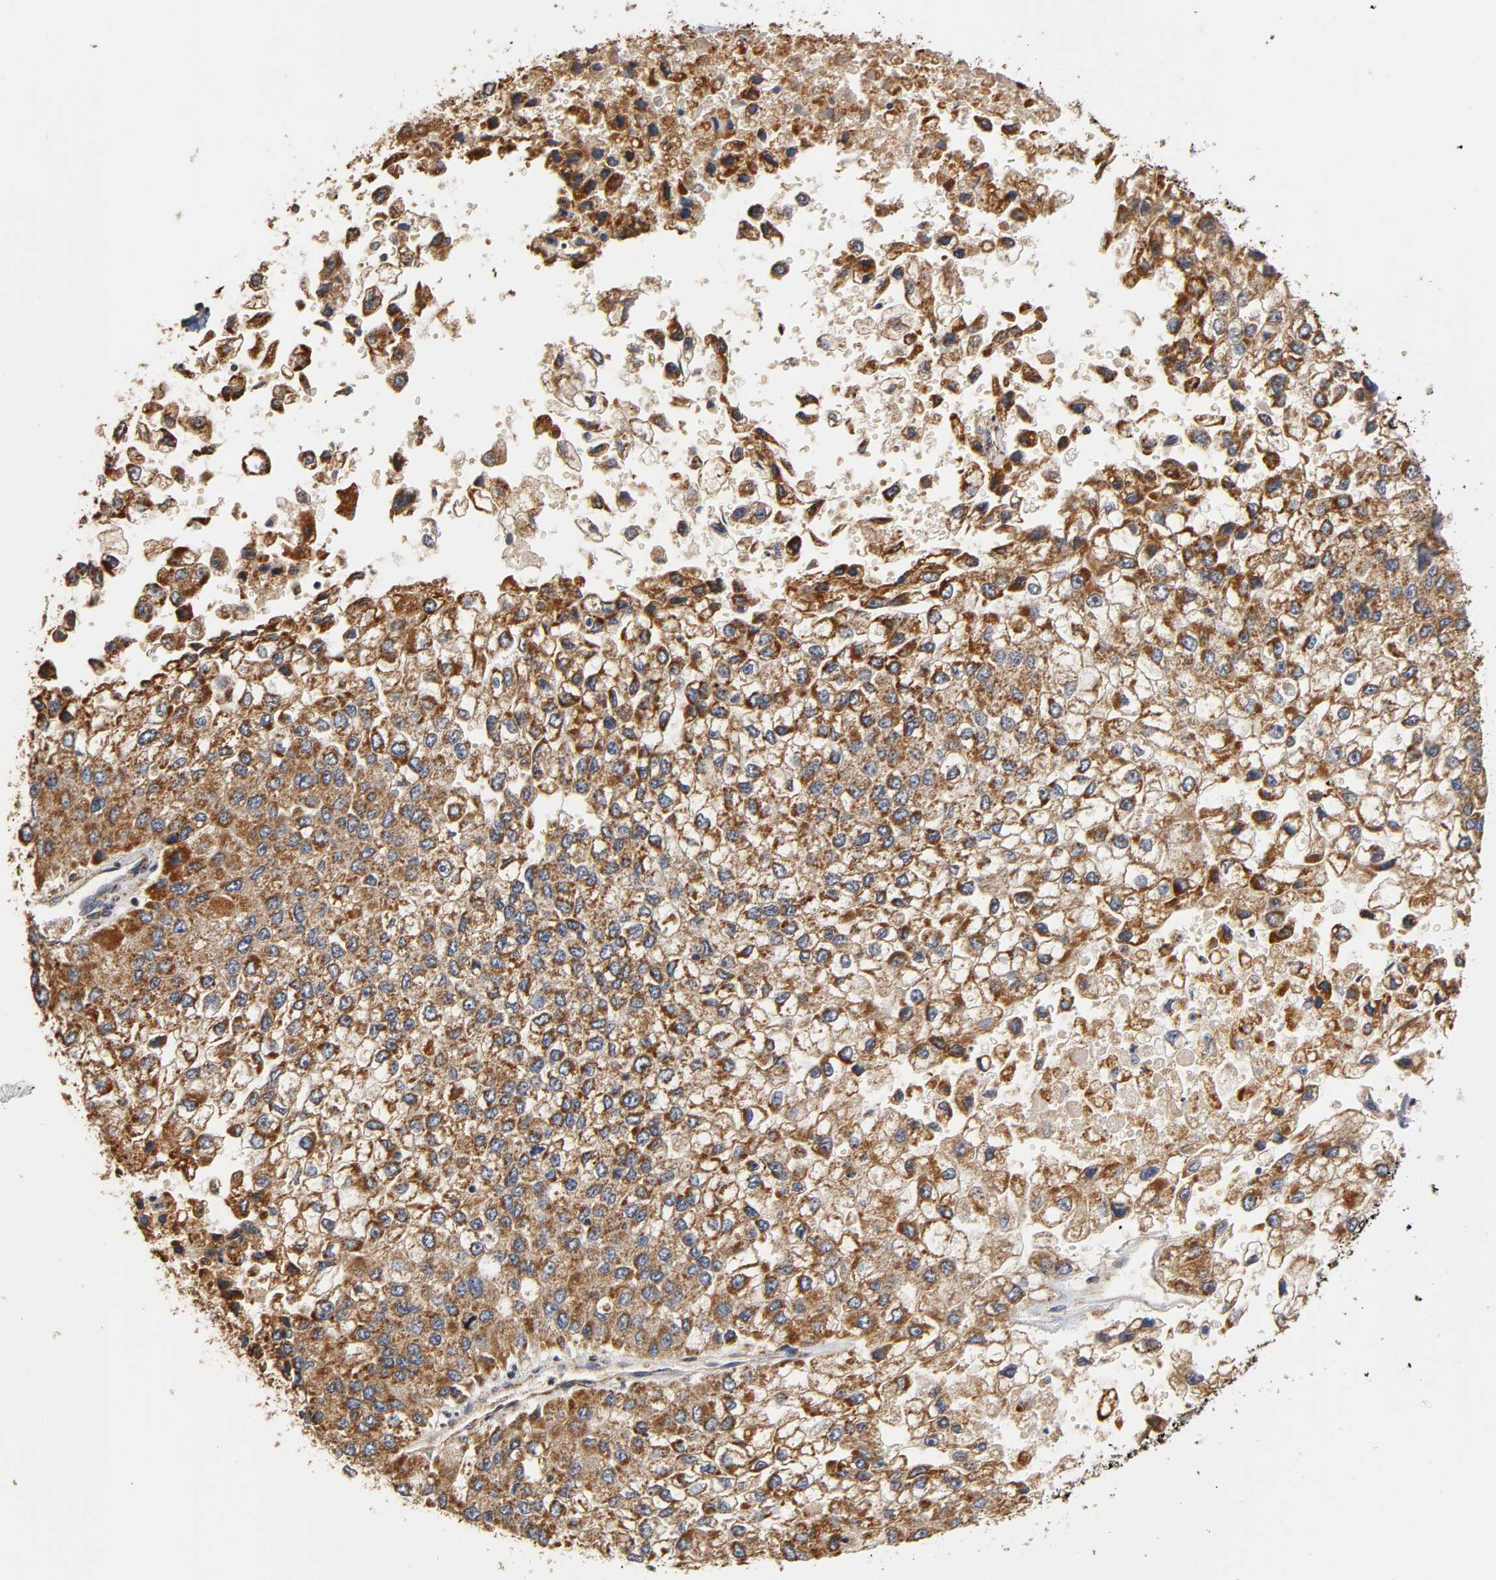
{"staining": {"intensity": "strong", "quantity": ">75%", "location": "cytoplasmic/membranous"}, "tissue": "liver cancer", "cell_type": "Tumor cells", "image_type": "cancer", "snomed": [{"axis": "morphology", "description": "Carcinoma, Hepatocellular, NOS"}, {"axis": "topography", "description": "Liver"}], "caption": "Approximately >75% of tumor cells in human liver cancer demonstrate strong cytoplasmic/membranous protein staining as visualized by brown immunohistochemical staining.", "gene": "PKN1", "patient": {"sex": "female", "age": 66}}